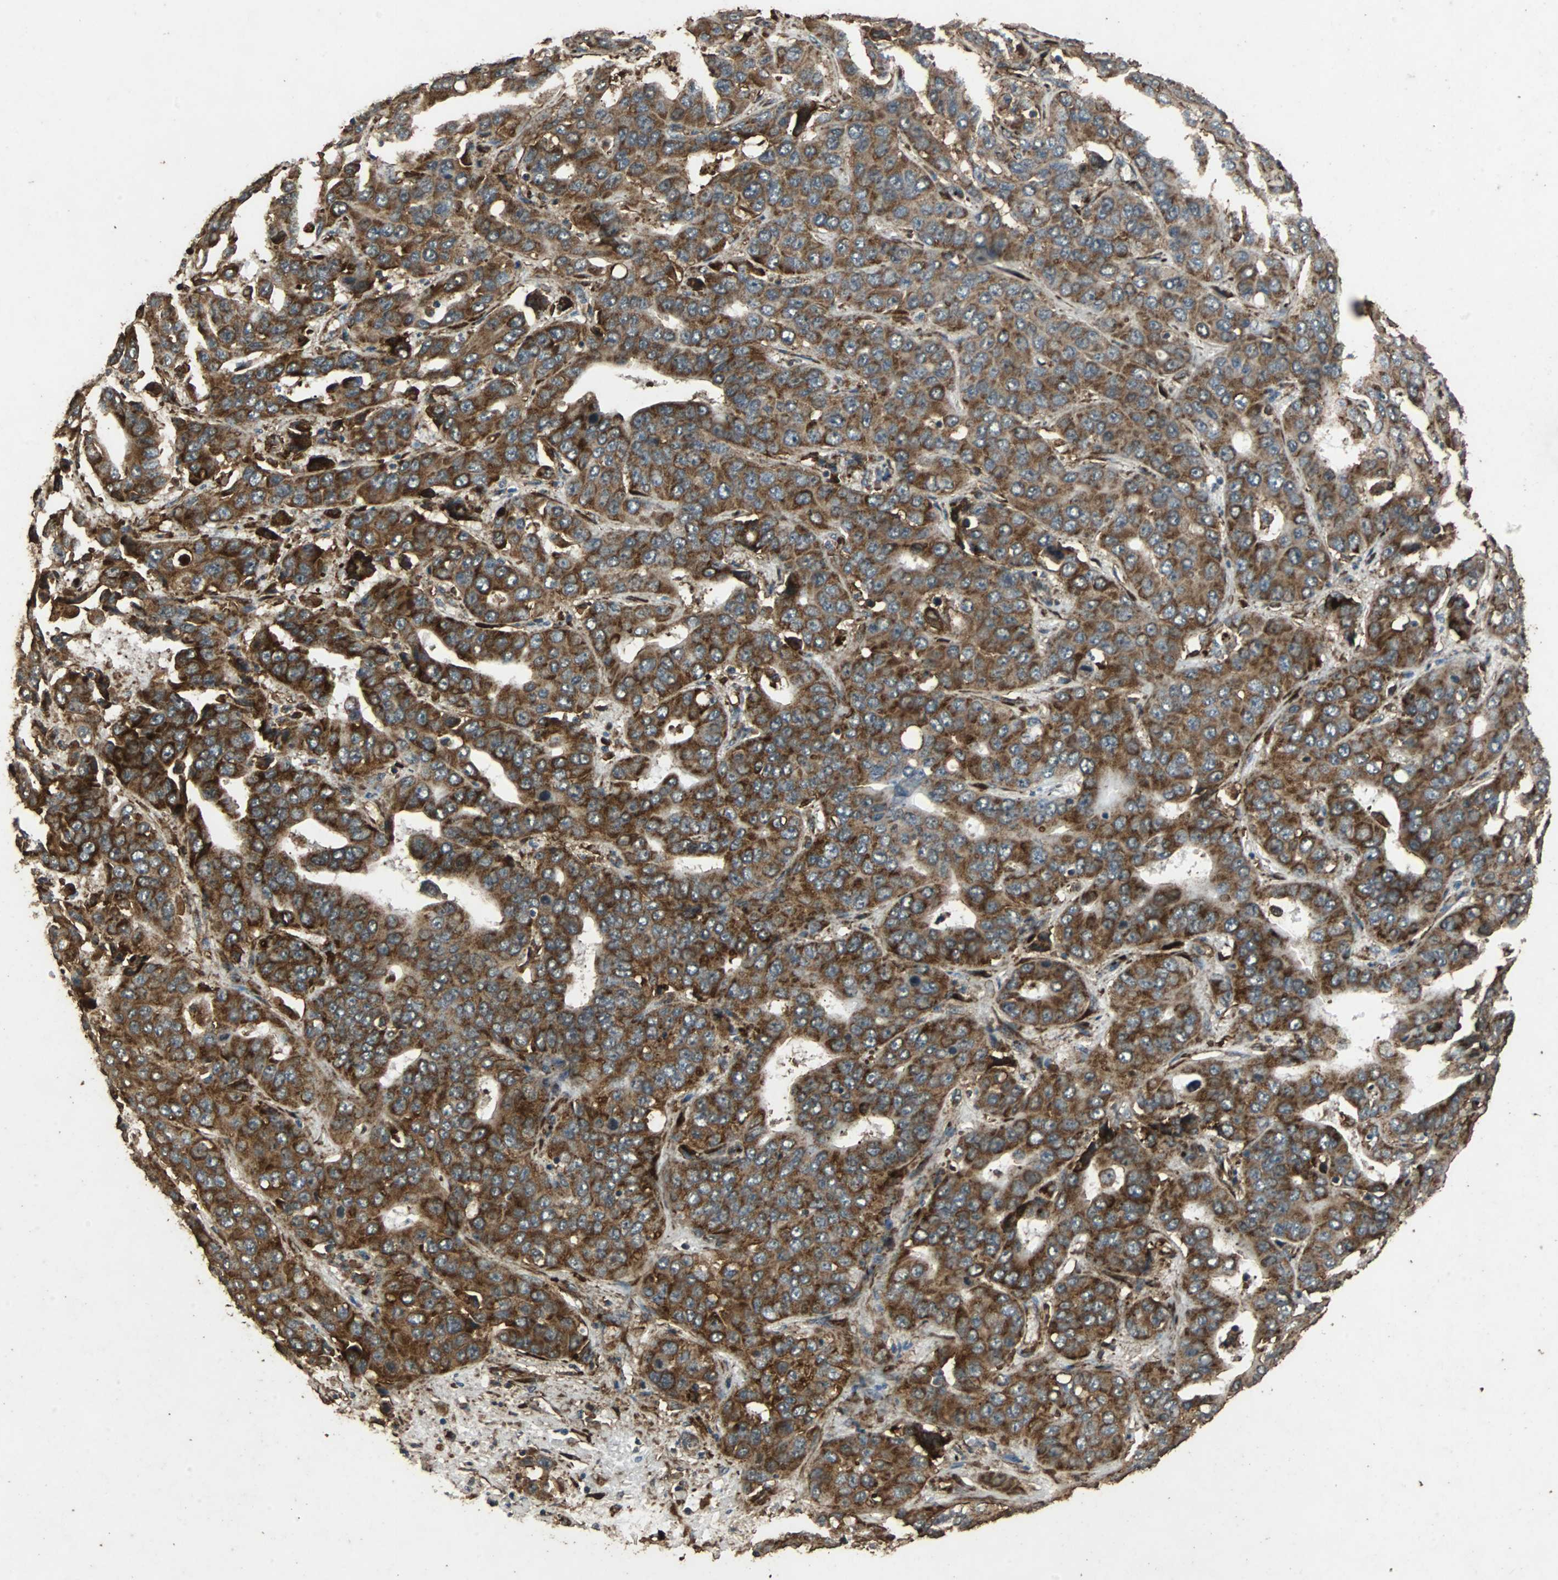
{"staining": {"intensity": "strong", "quantity": ">75%", "location": "cytoplasmic/membranous"}, "tissue": "liver cancer", "cell_type": "Tumor cells", "image_type": "cancer", "snomed": [{"axis": "morphology", "description": "Cholangiocarcinoma"}, {"axis": "topography", "description": "Liver"}], "caption": "About >75% of tumor cells in liver cholangiocarcinoma show strong cytoplasmic/membranous protein staining as visualized by brown immunohistochemical staining.", "gene": "NAA10", "patient": {"sex": "female", "age": 52}}